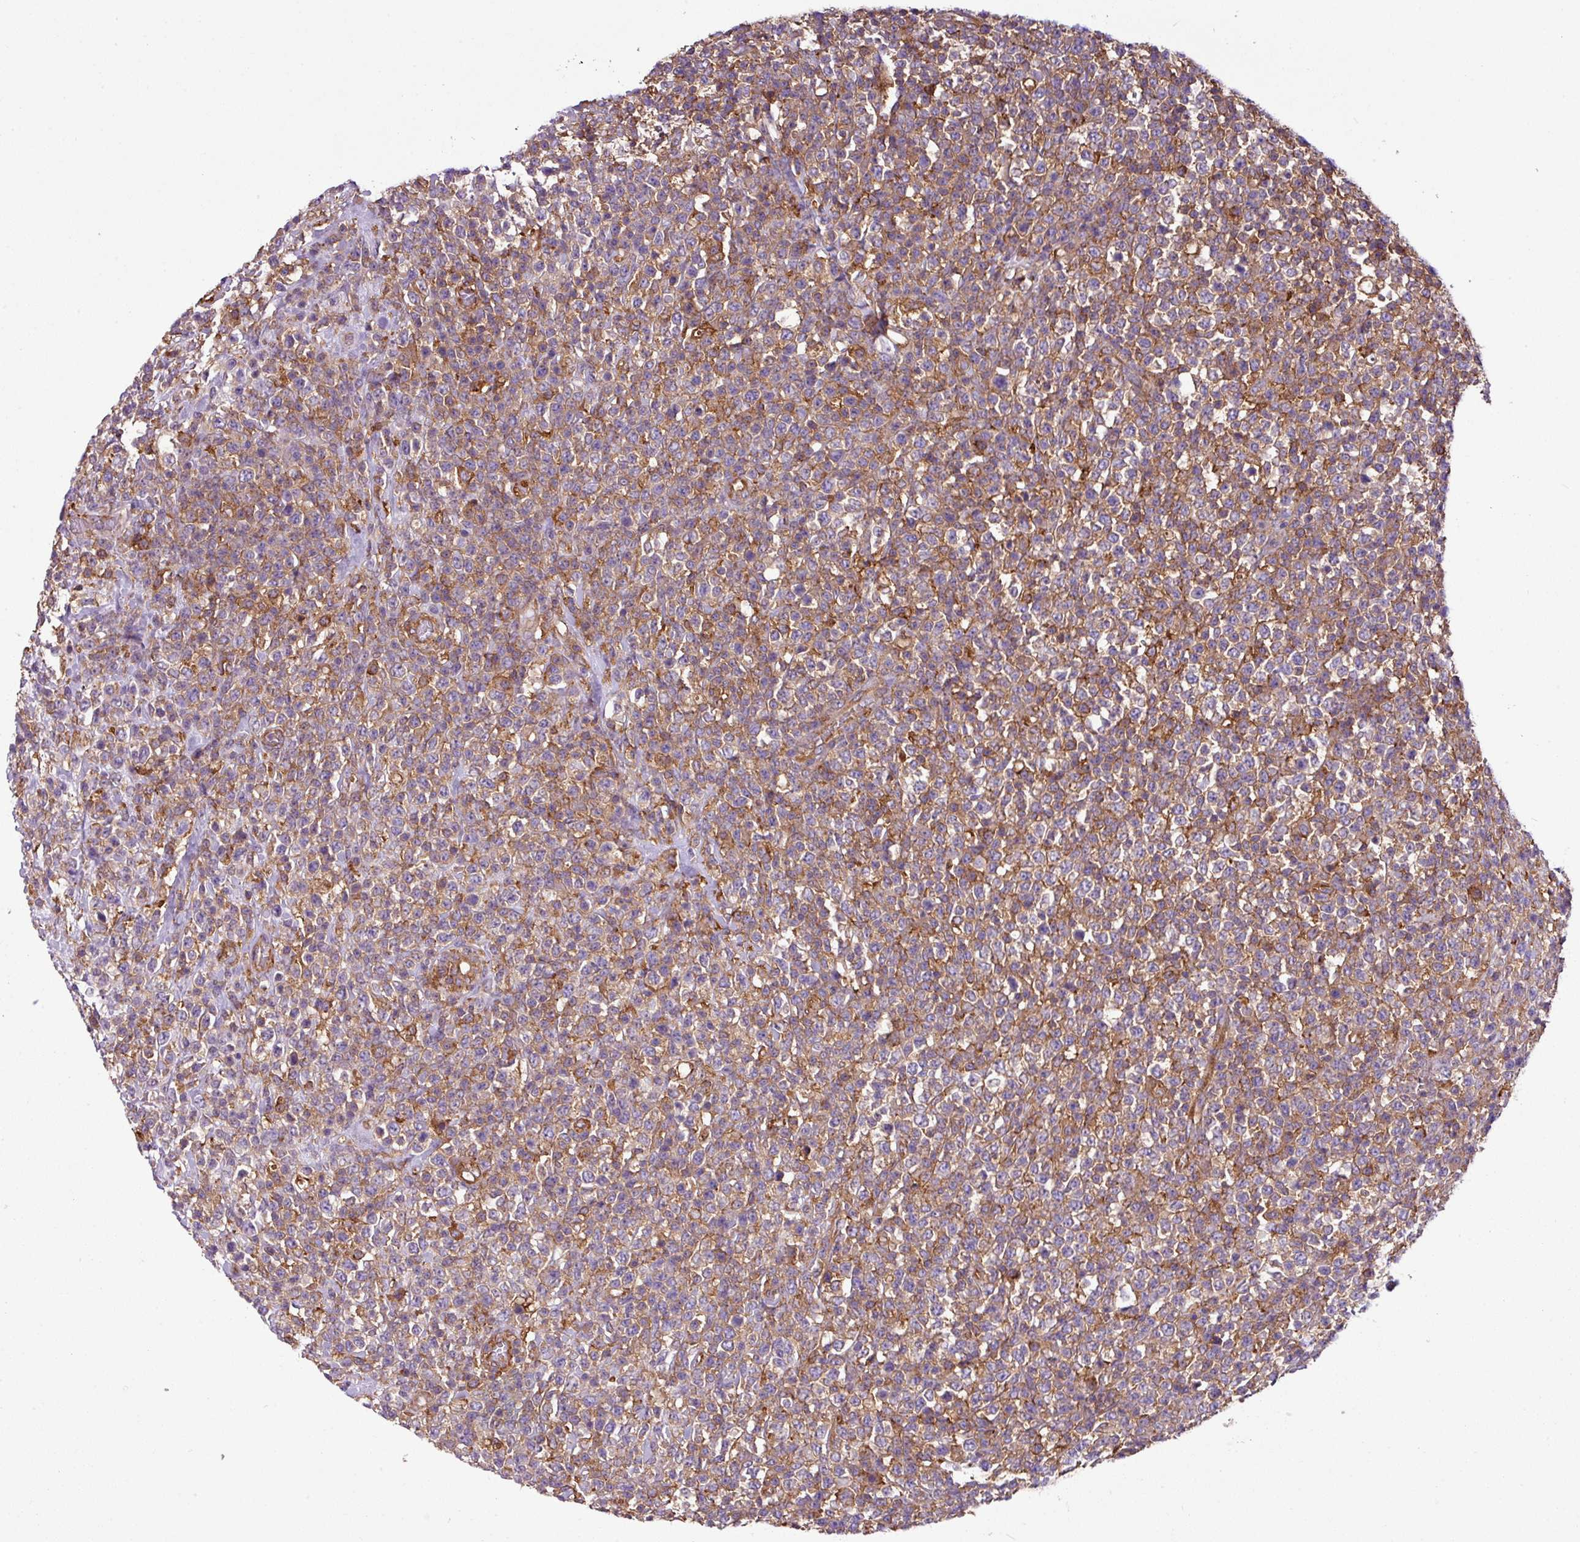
{"staining": {"intensity": "moderate", "quantity": ">75%", "location": "cytoplasmic/membranous"}, "tissue": "lymphoma", "cell_type": "Tumor cells", "image_type": "cancer", "snomed": [{"axis": "morphology", "description": "Malignant lymphoma, non-Hodgkin's type, High grade"}, {"axis": "topography", "description": "Colon"}], "caption": "Brown immunohistochemical staining in malignant lymphoma, non-Hodgkin's type (high-grade) displays moderate cytoplasmic/membranous expression in approximately >75% of tumor cells. (DAB (3,3'-diaminobenzidine) IHC with brightfield microscopy, high magnification).", "gene": "XNDC1N", "patient": {"sex": "female", "age": 53}}